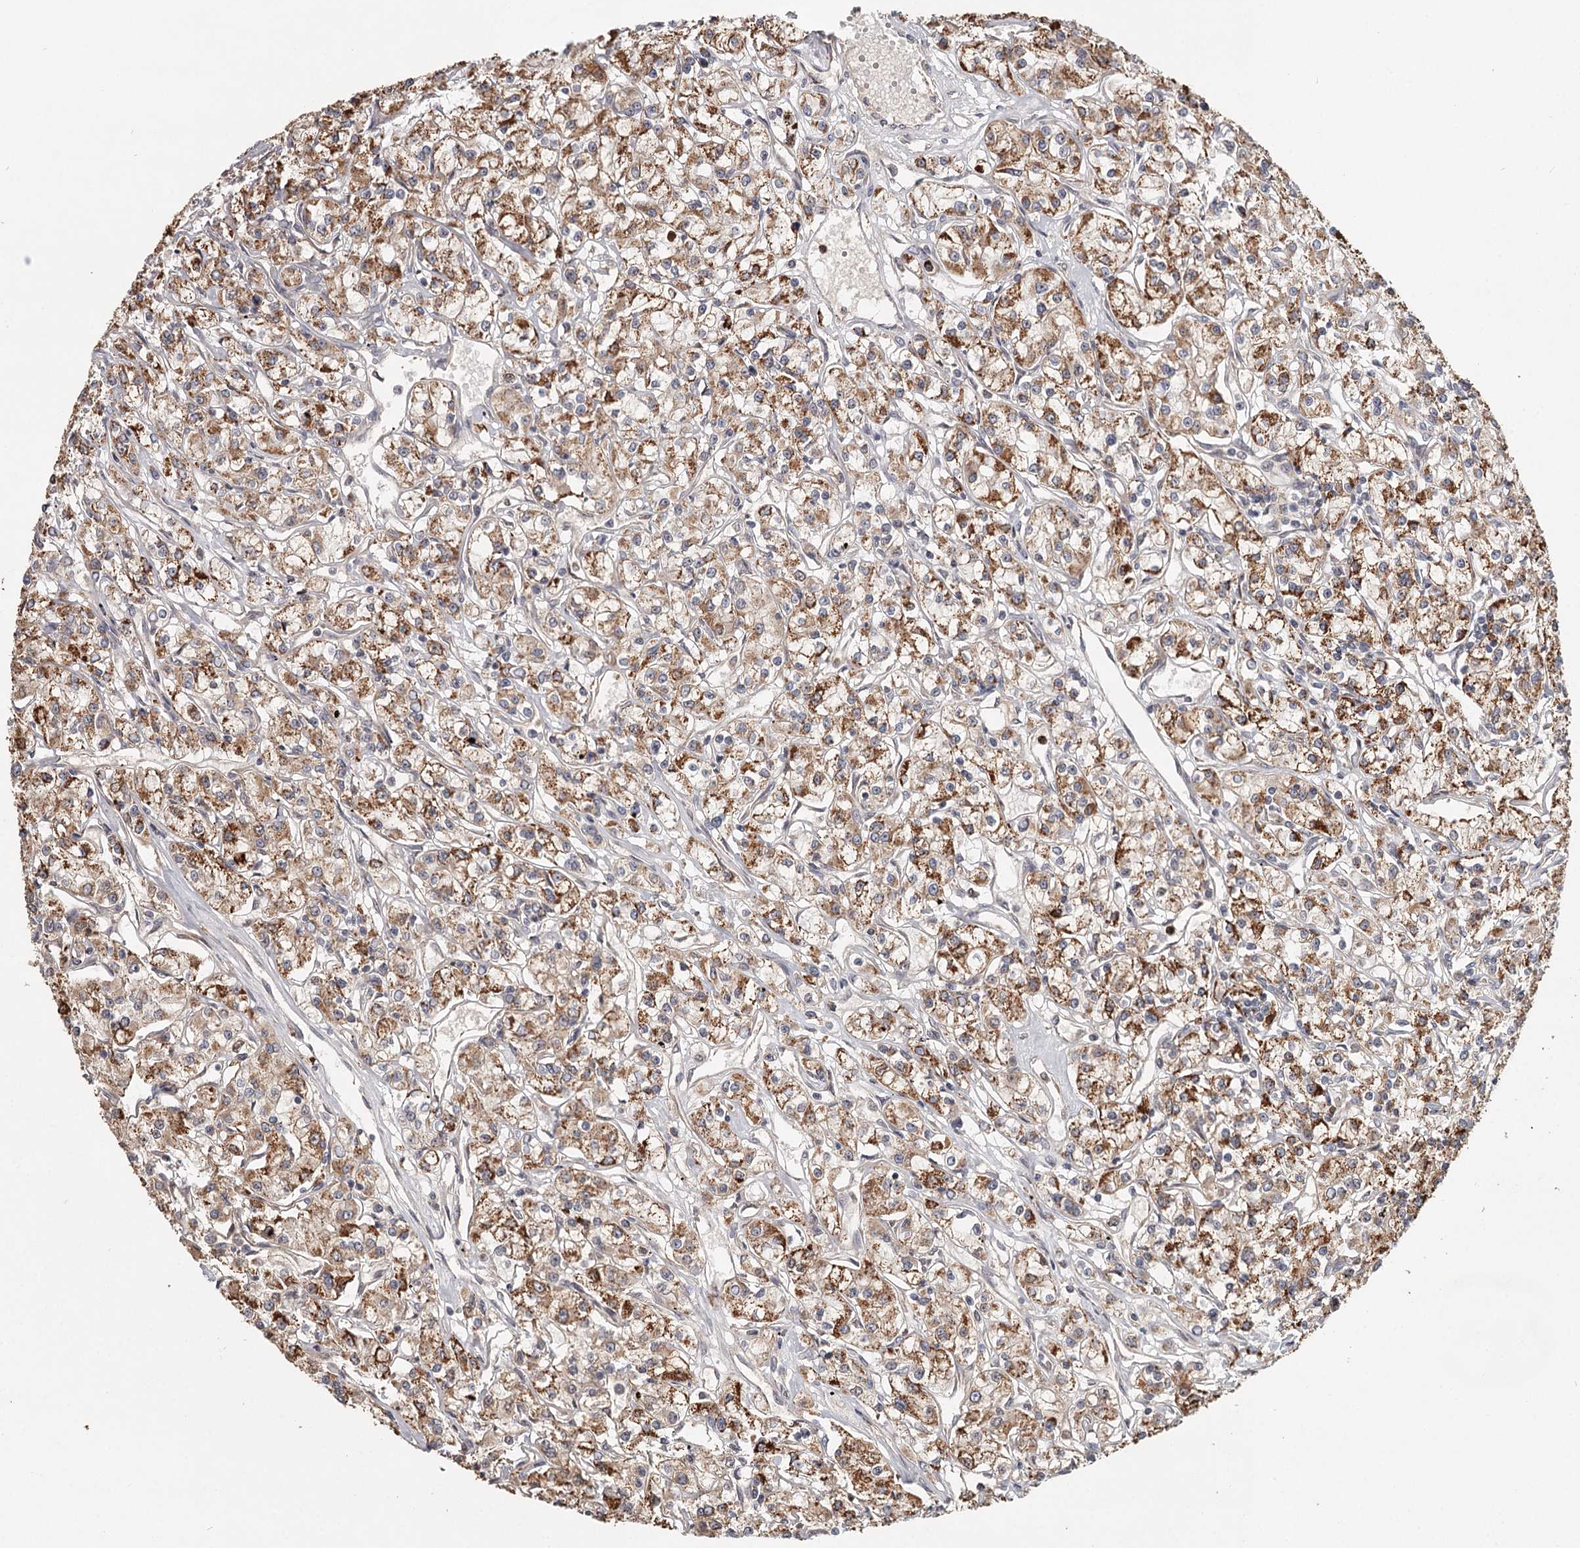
{"staining": {"intensity": "strong", "quantity": ">75%", "location": "cytoplasmic/membranous"}, "tissue": "renal cancer", "cell_type": "Tumor cells", "image_type": "cancer", "snomed": [{"axis": "morphology", "description": "Adenocarcinoma, NOS"}, {"axis": "topography", "description": "Kidney"}], "caption": "Strong cytoplasmic/membranous staining for a protein is seen in approximately >75% of tumor cells of adenocarcinoma (renal) using IHC.", "gene": "CDC123", "patient": {"sex": "female", "age": 59}}